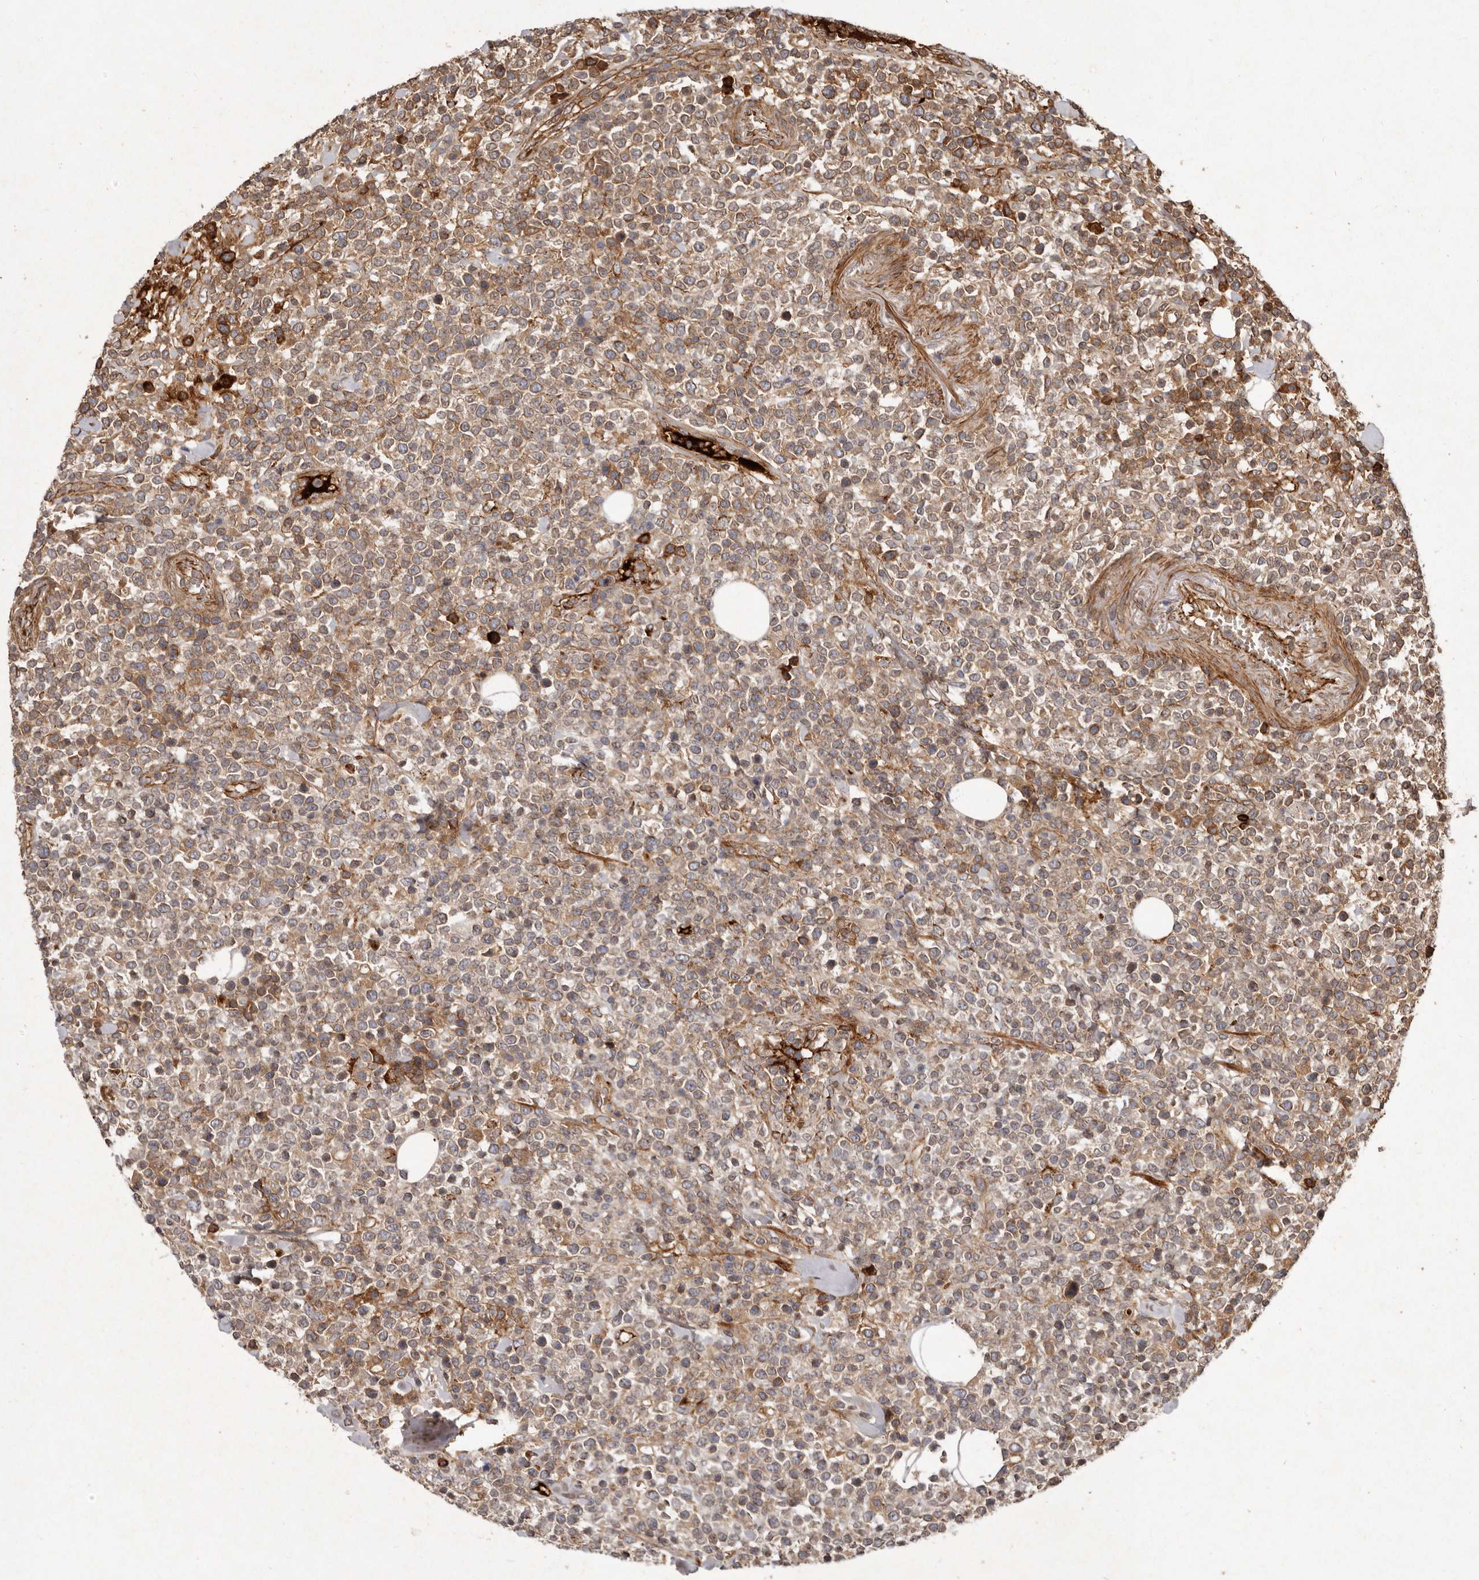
{"staining": {"intensity": "weak", "quantity": "25%-75%", "location": "cytoplasmic/membranous"}, "tissue": "lymphoma", "cell_type": "Tumor cells", "image_type": "cancer", "snomed": [{"axis": "morphology", "description": "Malignant lymphoma, non-Hodgkin's type, High grade"}, {"axis": "topography", "description": "Colon"}], "caption": "A brown stain shows weak cytoplasmic/membranous positivity of a protein in lymphoma tumor cells.", "gene": "SEMA3A", "patient": {"sex": "female", "age": 53}}